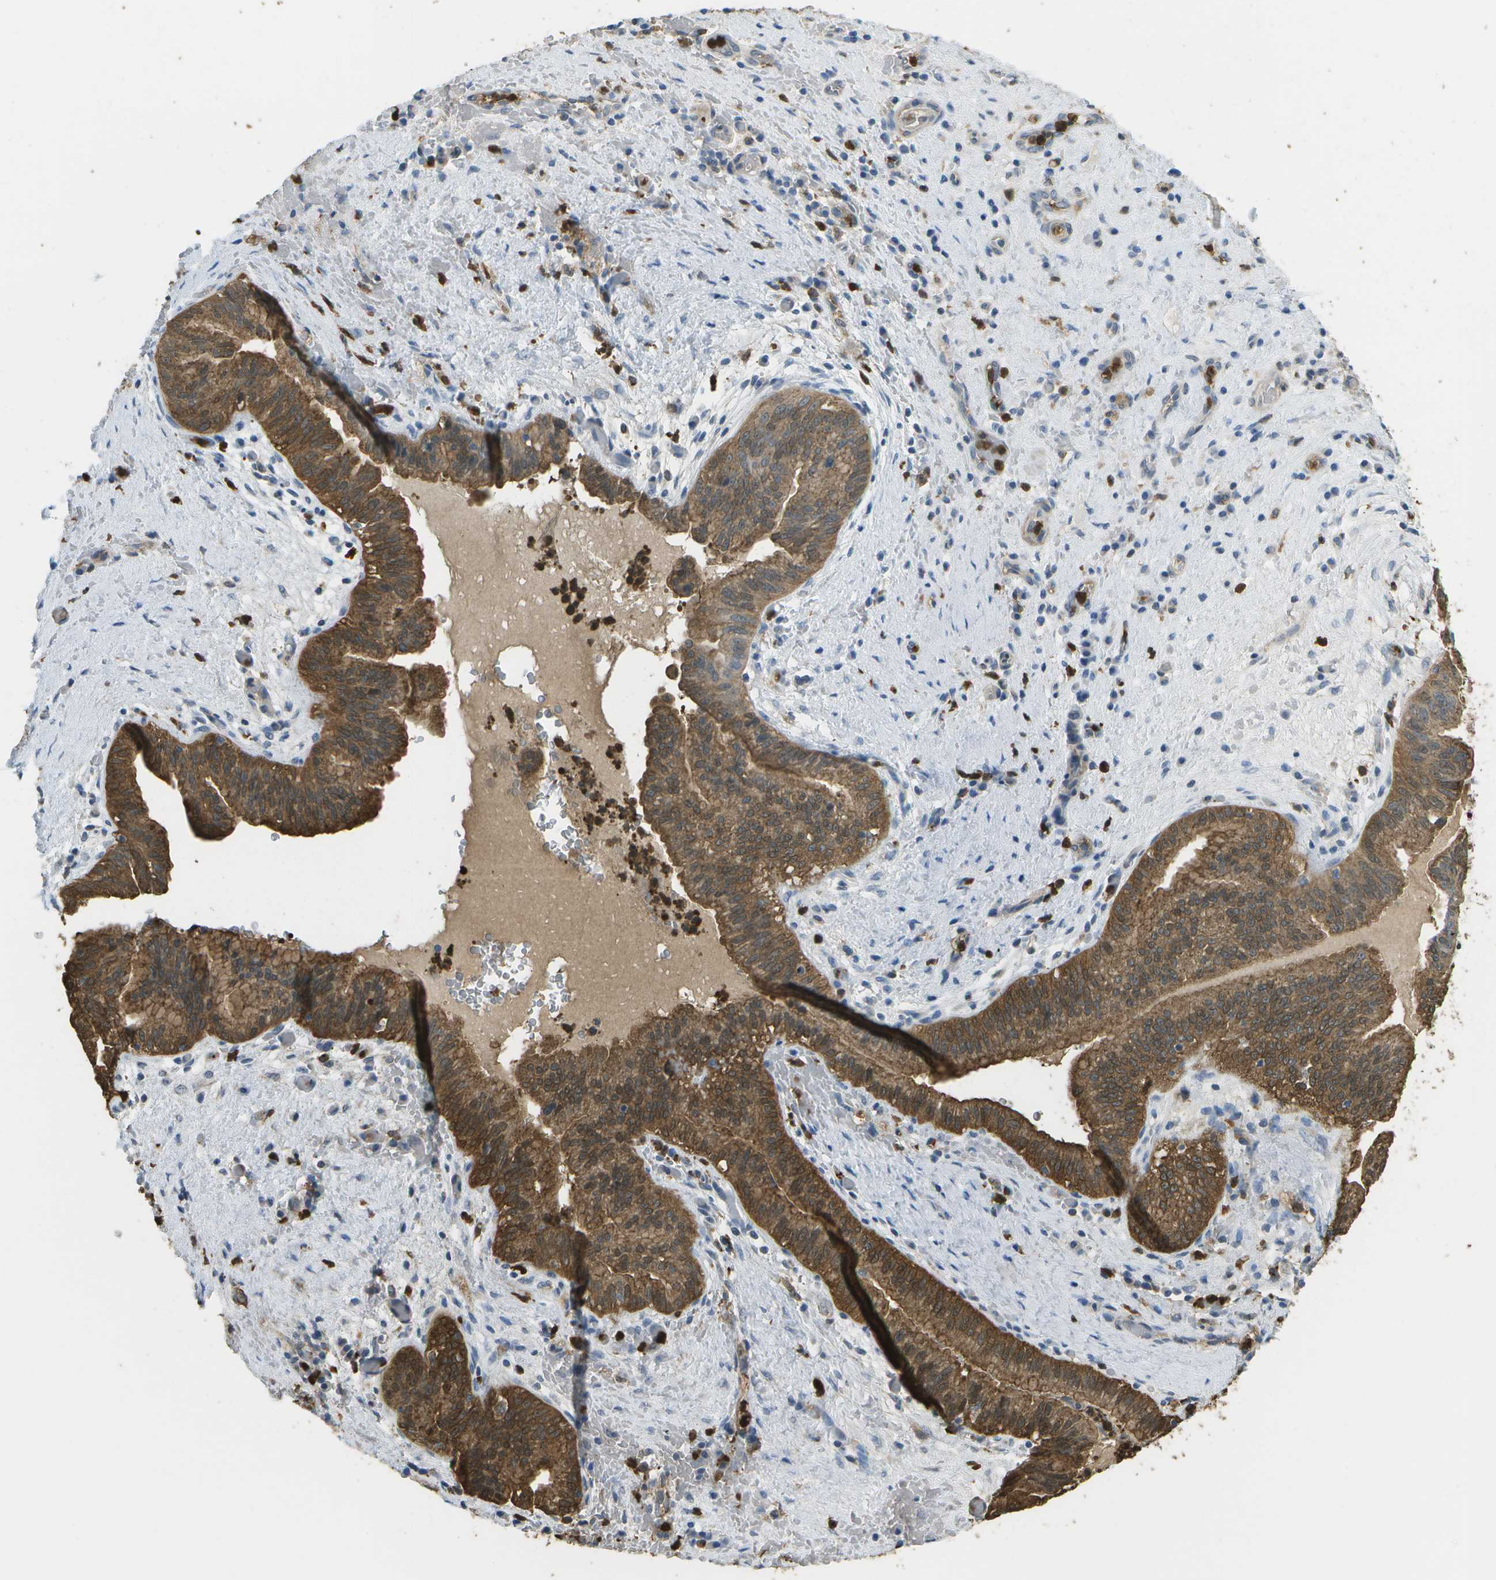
{"staining": {"intensity": "strong", "quantity": ">75%", "location": "cytoplasmic/membranous"}, "tissue": "liver cancer", "cell_type": "Tumor cells", "image_type": "cancer", "snomed": [{"axis": "morphology", "description": "Cholangiocarcinoma"}, {"axis": "topography", "description": "Liver"}], "caption": "Human liver cholangiocarcinoma stained with a brown dye demonstrates strong cytoplasmic/membranous positive positivity in approximately >75% of tumor cells.", "gene": "CACHD1", "patient": {"sex": "female", "age": 38}}